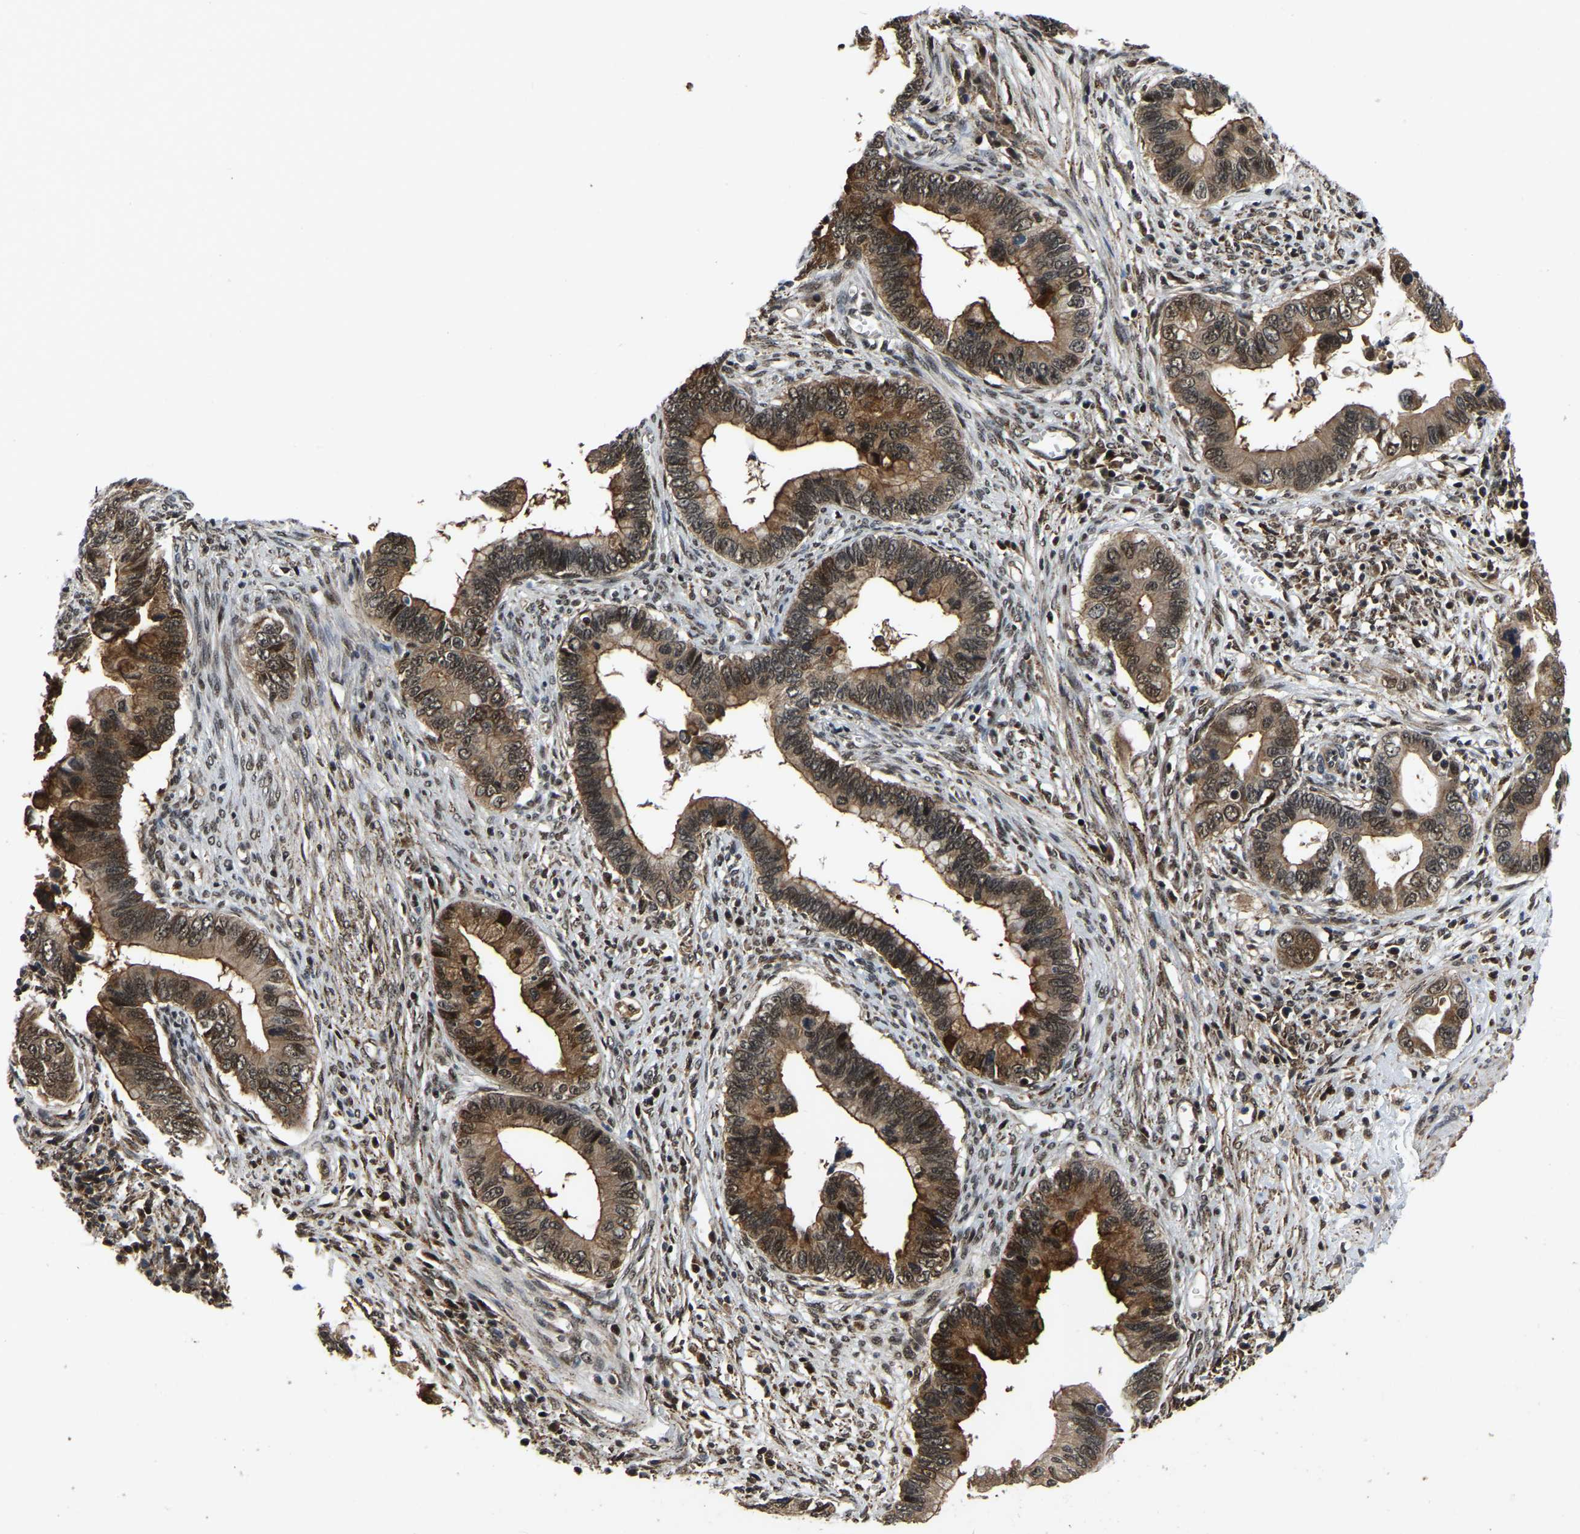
{"staining": {"intensity": "moderate", "quantity": ">75%", "location": "cytoplasmic/membranous,nuclear"}, "tissue": "cervical cancer", "cell_type": "Tumor cells", "image_type": "cancer", "snomed": [{"axis": "morphology", "description": "Adenocarcinoma, NOS"}, {"axis": "topography", "description": "Cervix"}], "caption": "An image of human adenocarcinoma (cervical) stained for a protein displays moderate cytoplasmic/membranous and nuclear brown staining in tumor cells.", "gene": "CIAO1", "patient": {"sex": "female", "age": 44}}